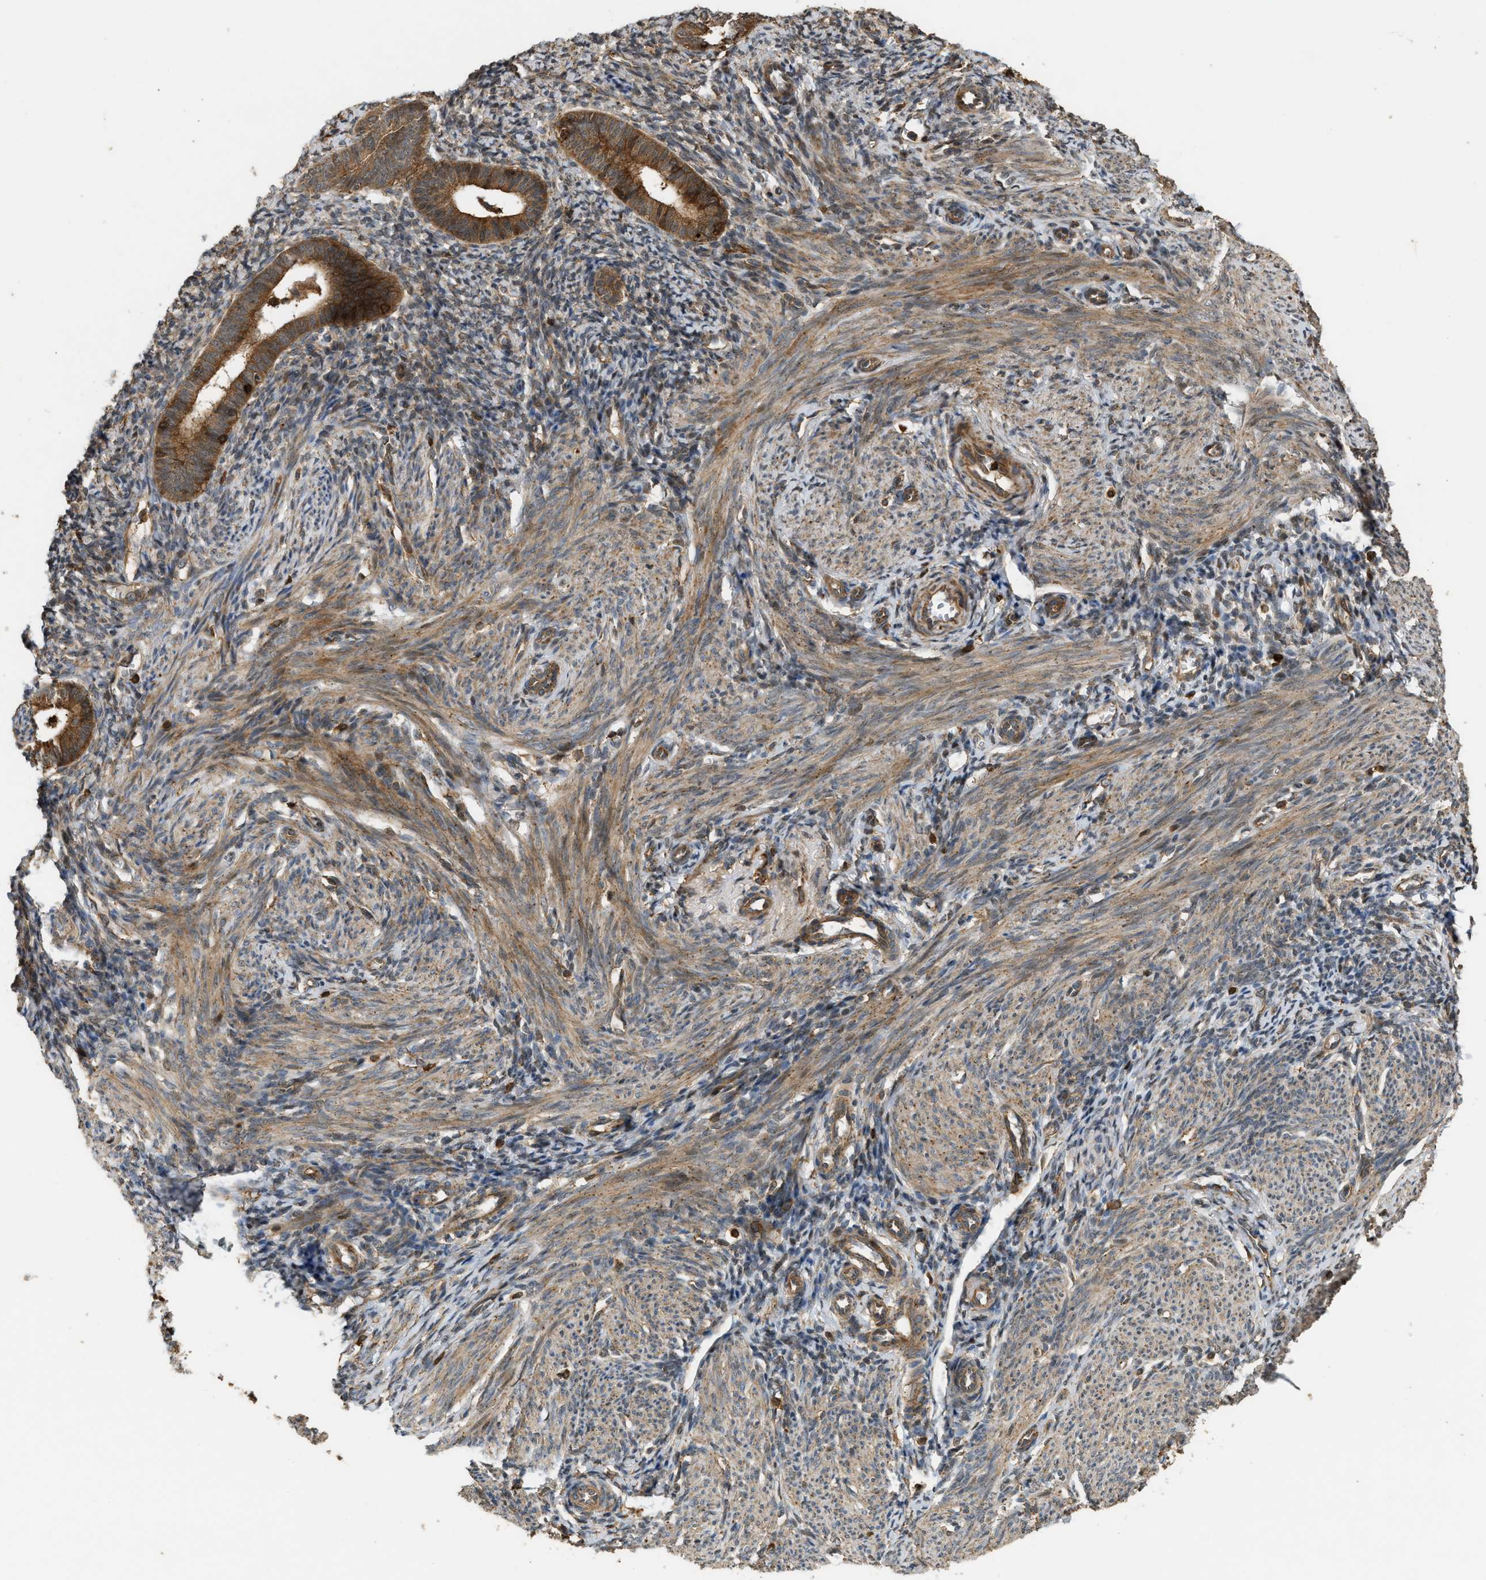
{"staining": {"intensity": "strong", "quantity": "25%-75%", "location": "cytoplasmic/membranous"}, "tissue": "endometrium", "cell_type": "Cells in endometrial stroma", "image_type": "normal", "snomed": [{"axis": "morphology", "description": "Normal tissue, NOS"}, {"axis": "morphology", "description": "Adenocarcinoma, NOS"}, {"axis": "topography", "description": "Endometrium"}], "caption": "The photomicrograph displays a brown stain indicating the presence of a protein in the cytoplasmic/membranous of cells in endometrial stroma in endometrium. (brown staining indicates protein expression, while blue staining denotes nuclei).", "gene": "ENSG00000282218", "patient": {"sex": "female", "age": 57}}